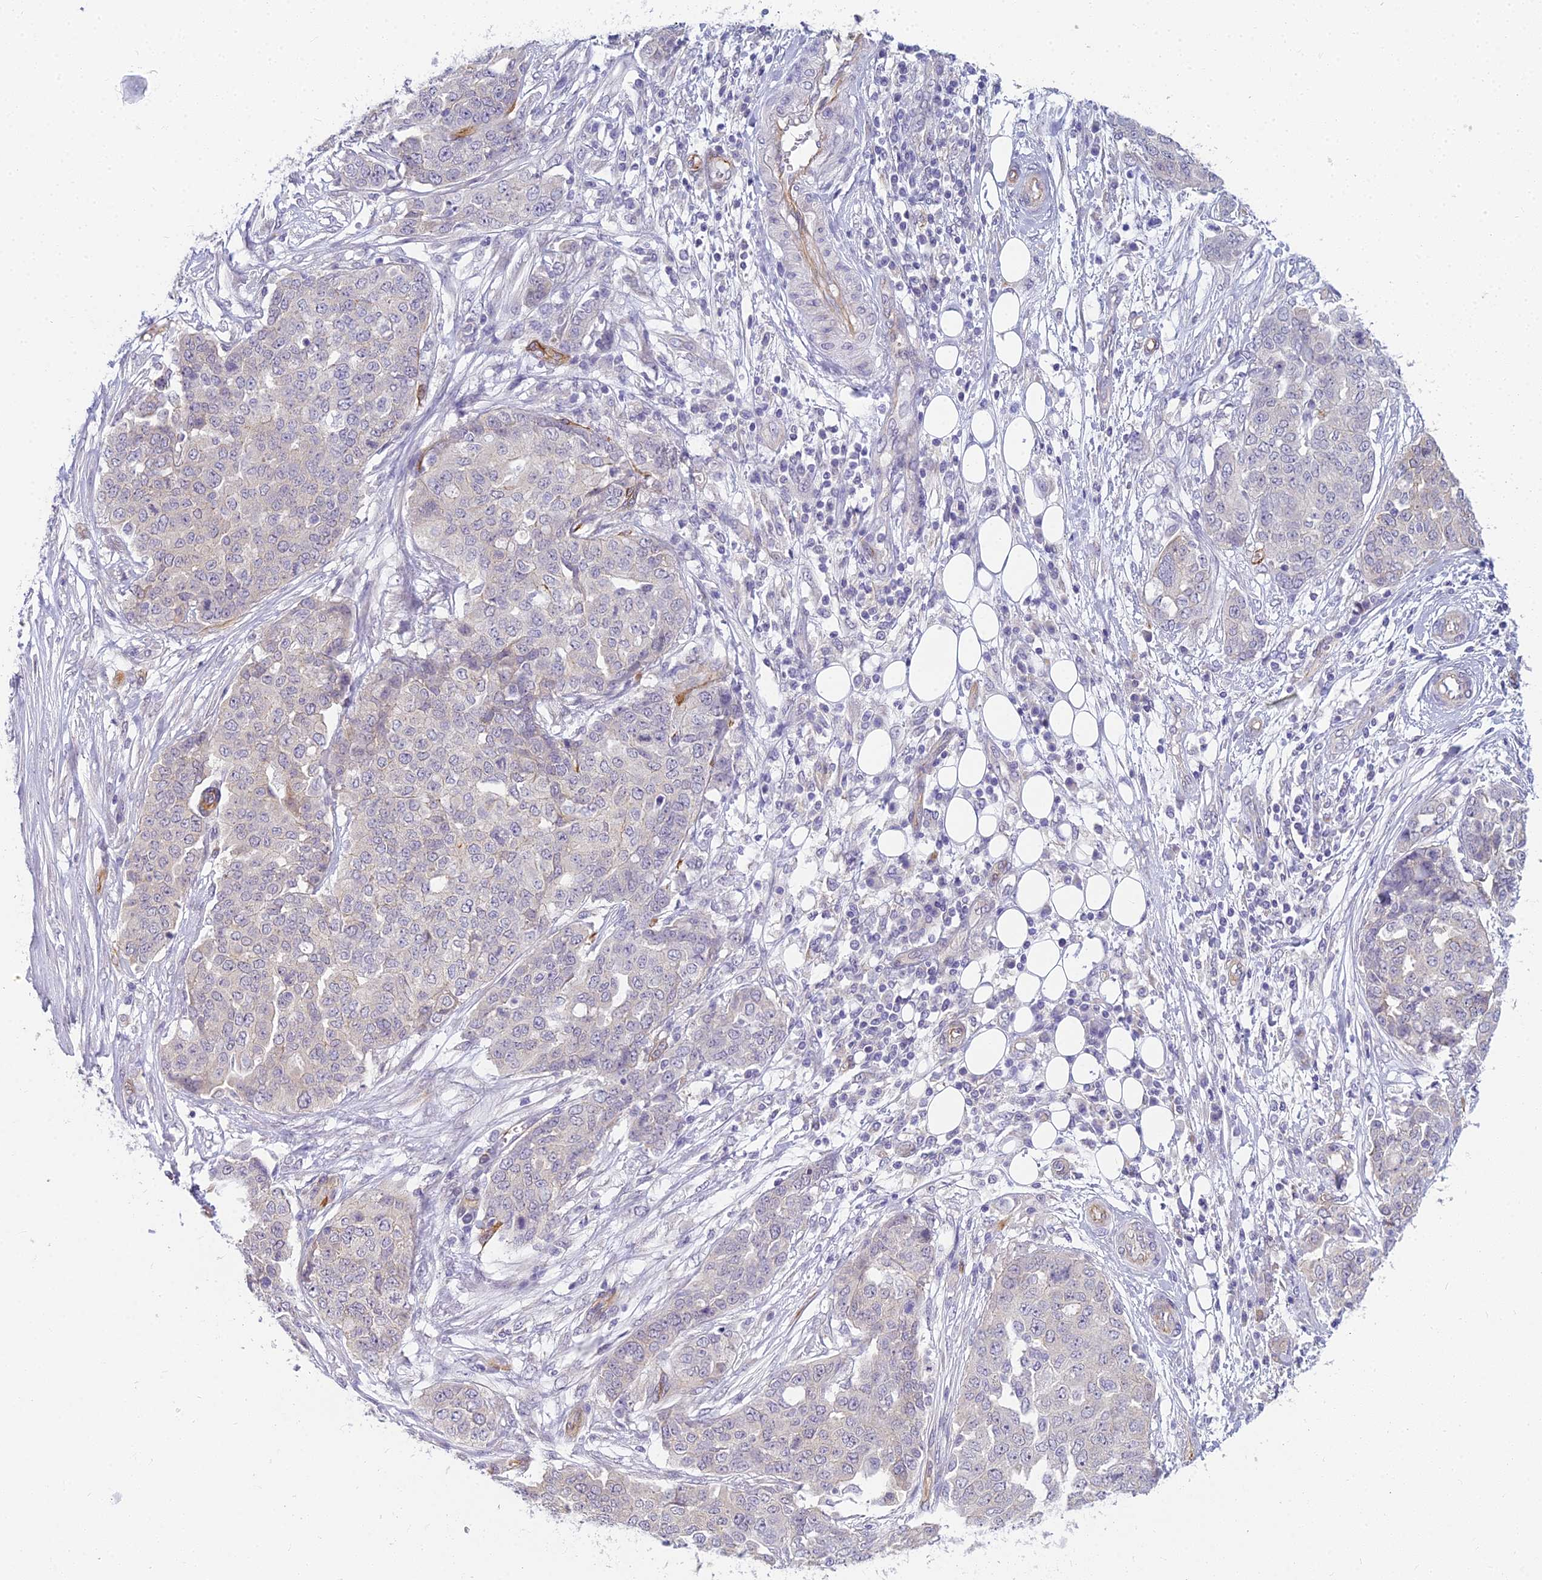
{"staining": {"intensity": "negative", "quantity": "none", "location": "none"}, "tissue": "ovarian cancer", "cell_type": "Tumor cells", "image_type": "cancer", "snomed": [{"axis": "morphology", "description": "Cystadenocarcinoma, serous, NOS"}, {"axis": "topography", "description": "Soft tissue"}, {"axis": "topography", "description": "Ovary"}], "caption": "DAB immunohistochemical staining of human serous cystadenocarcinoma (ovarian) displays no significant staining in tumor cells.", "gene": "RGL3", "patient": {"sex": "female", "age": 57}}